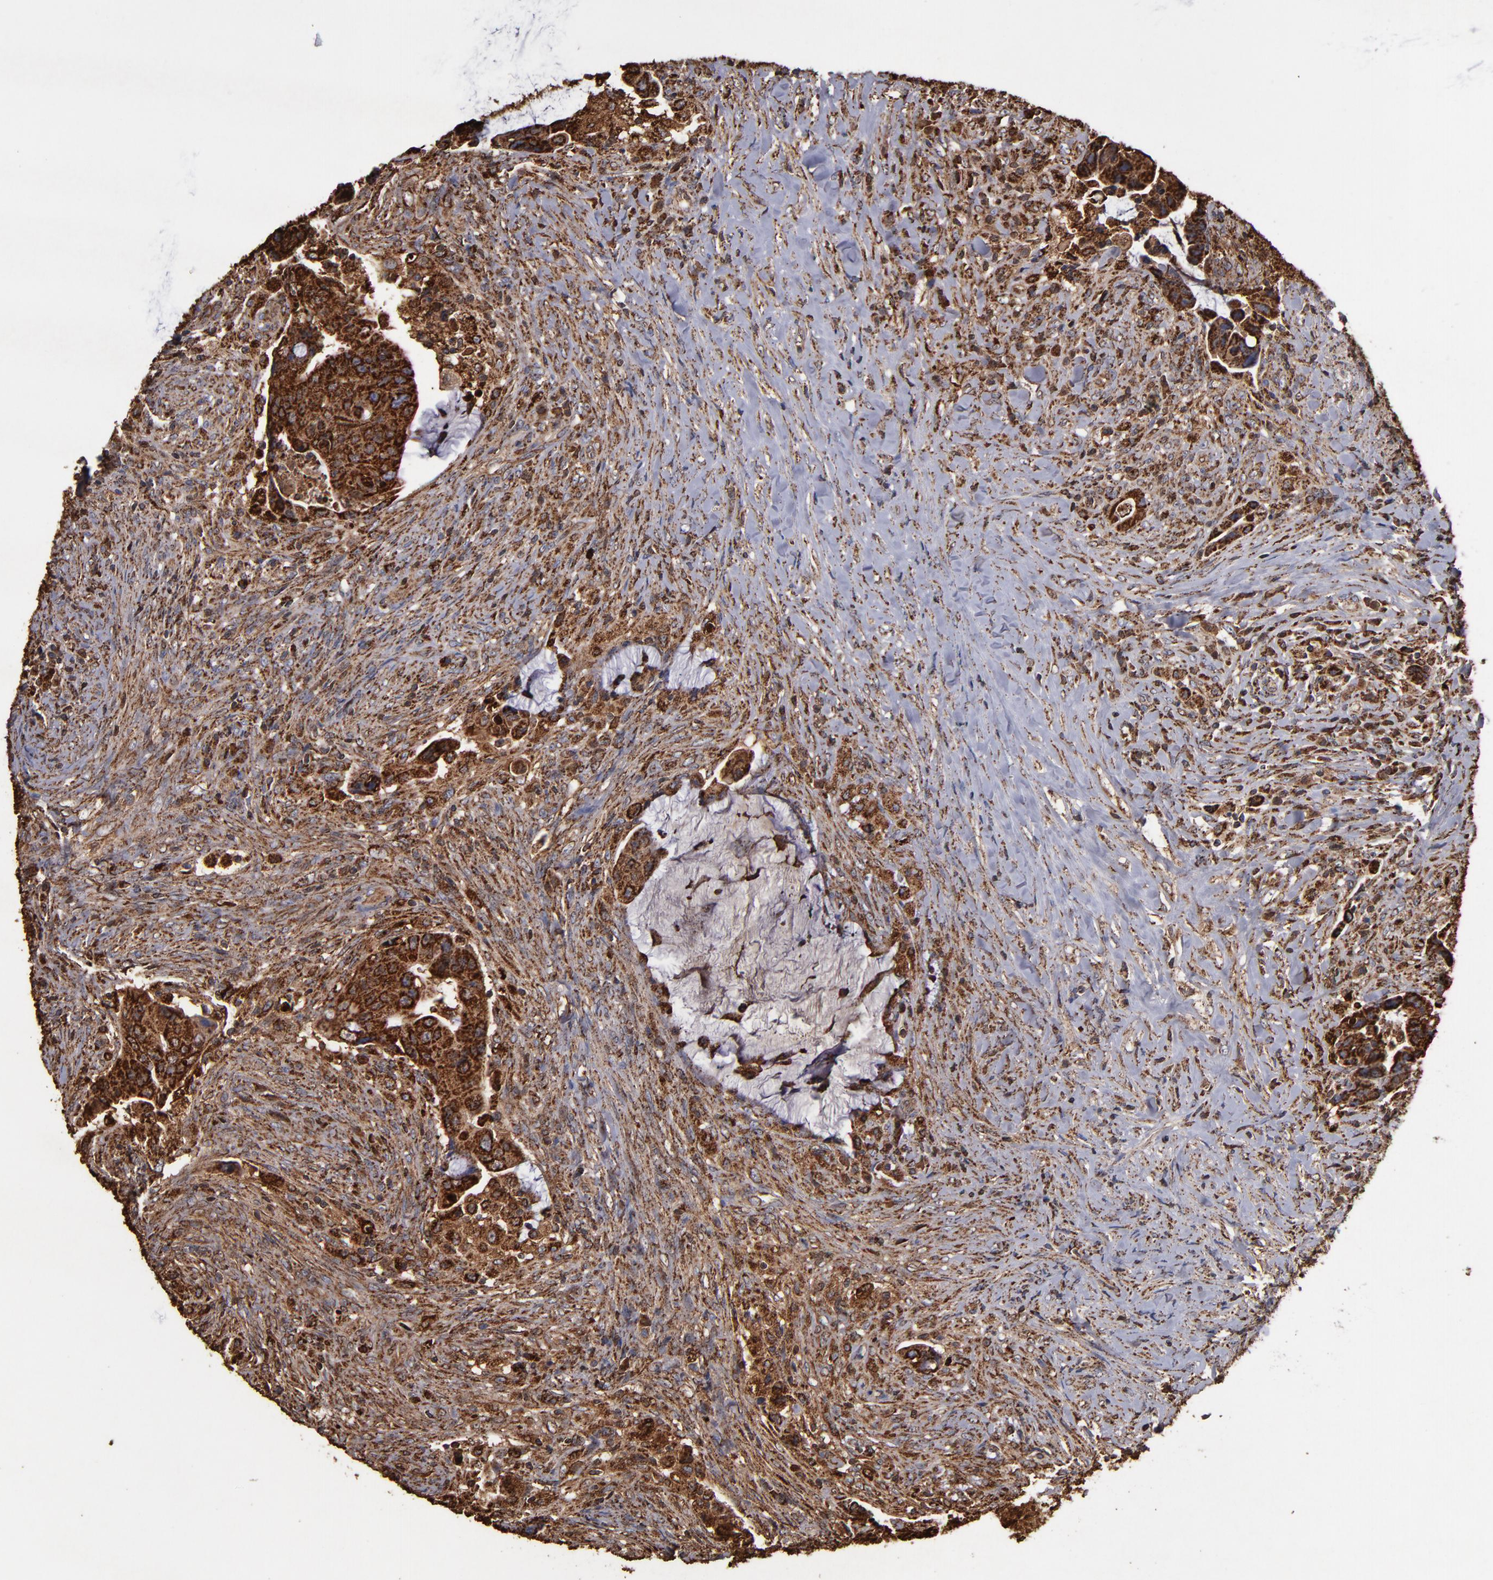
{"staining": {"intensity": "strong", "quantity": ">75%", "location": "cytoplasmic/membranous"}, "tissue": "colorectal cancer", "cell_type": "Tumor cells", "image_type": "cancer", "snomed": [{"axis": "morphology", "description": "Adenocarcinoma, NOS"}, {"axis": "topography", "description": "Rectum"}], "caption": "Immunohistochemistry histopathology image of human colorectal cancer (adenocarcinoma) stained for a protein (brown), which exhibits high levels of strong cytoplasmic/membranous expression in about >75% of tumor cells.", "gene": "SOD2", "patient": {"sex": "female", "age": 71}}